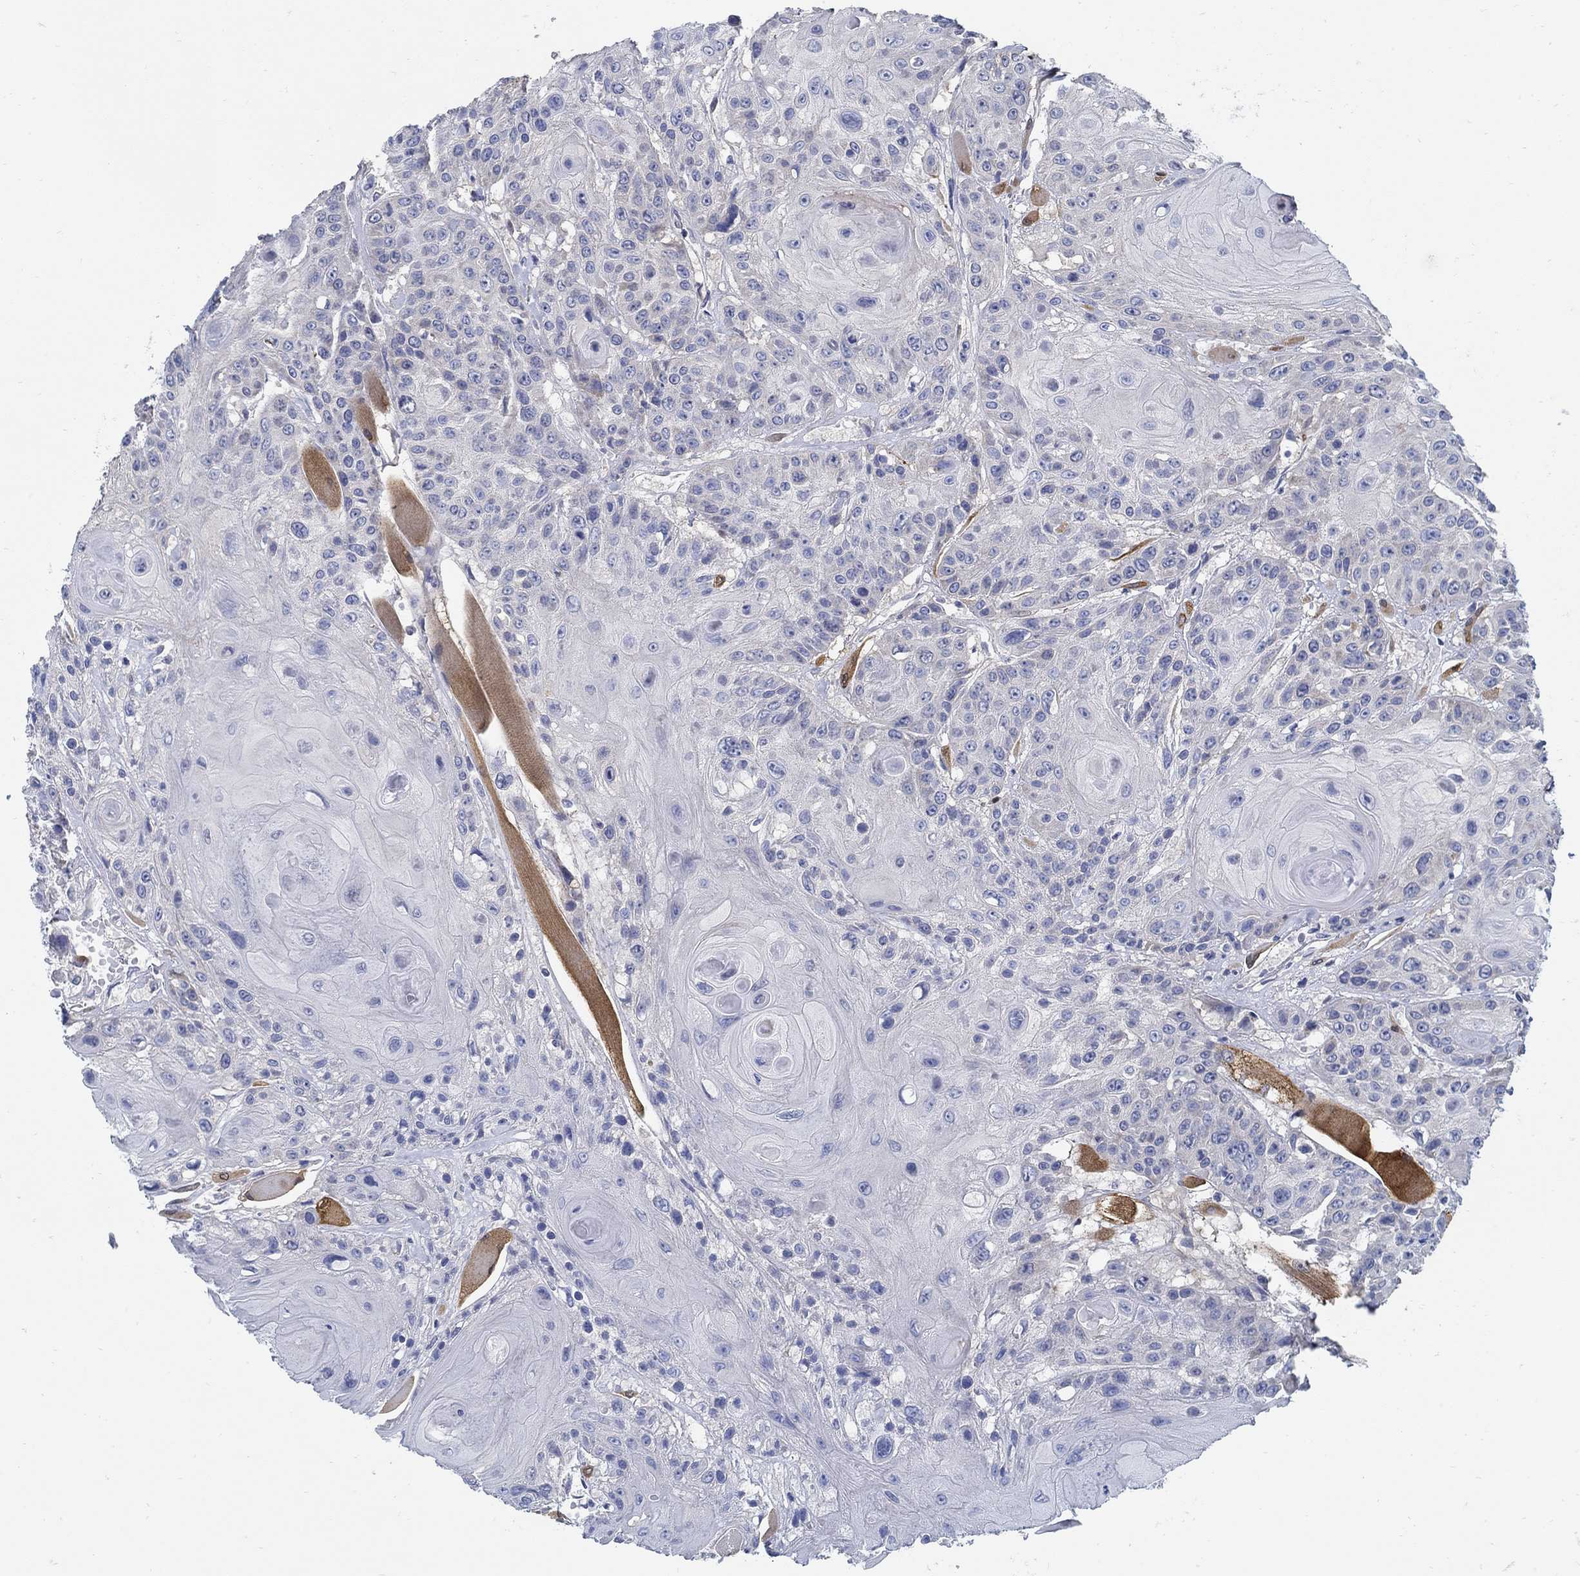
{"staining": {"intensity": "negative", "quantity": "none", "location": "none"}, "tissue": "head and neck cancer", "cell_type": "Tumor cells", "image_type": "cancer", "snomed": [{"axis": "morphology", "description": "Squamous cell carcinoma, NOS"}, {"axis": "topography", "description": "Head-Neck"}], "caption": "IHC of head and neck squamous cell carcinoma reveals no expression in tumor cells. Nuclei are stained in blue.", "gene": "C15orf39", "patient": {"sex": "female", "age": 59}}